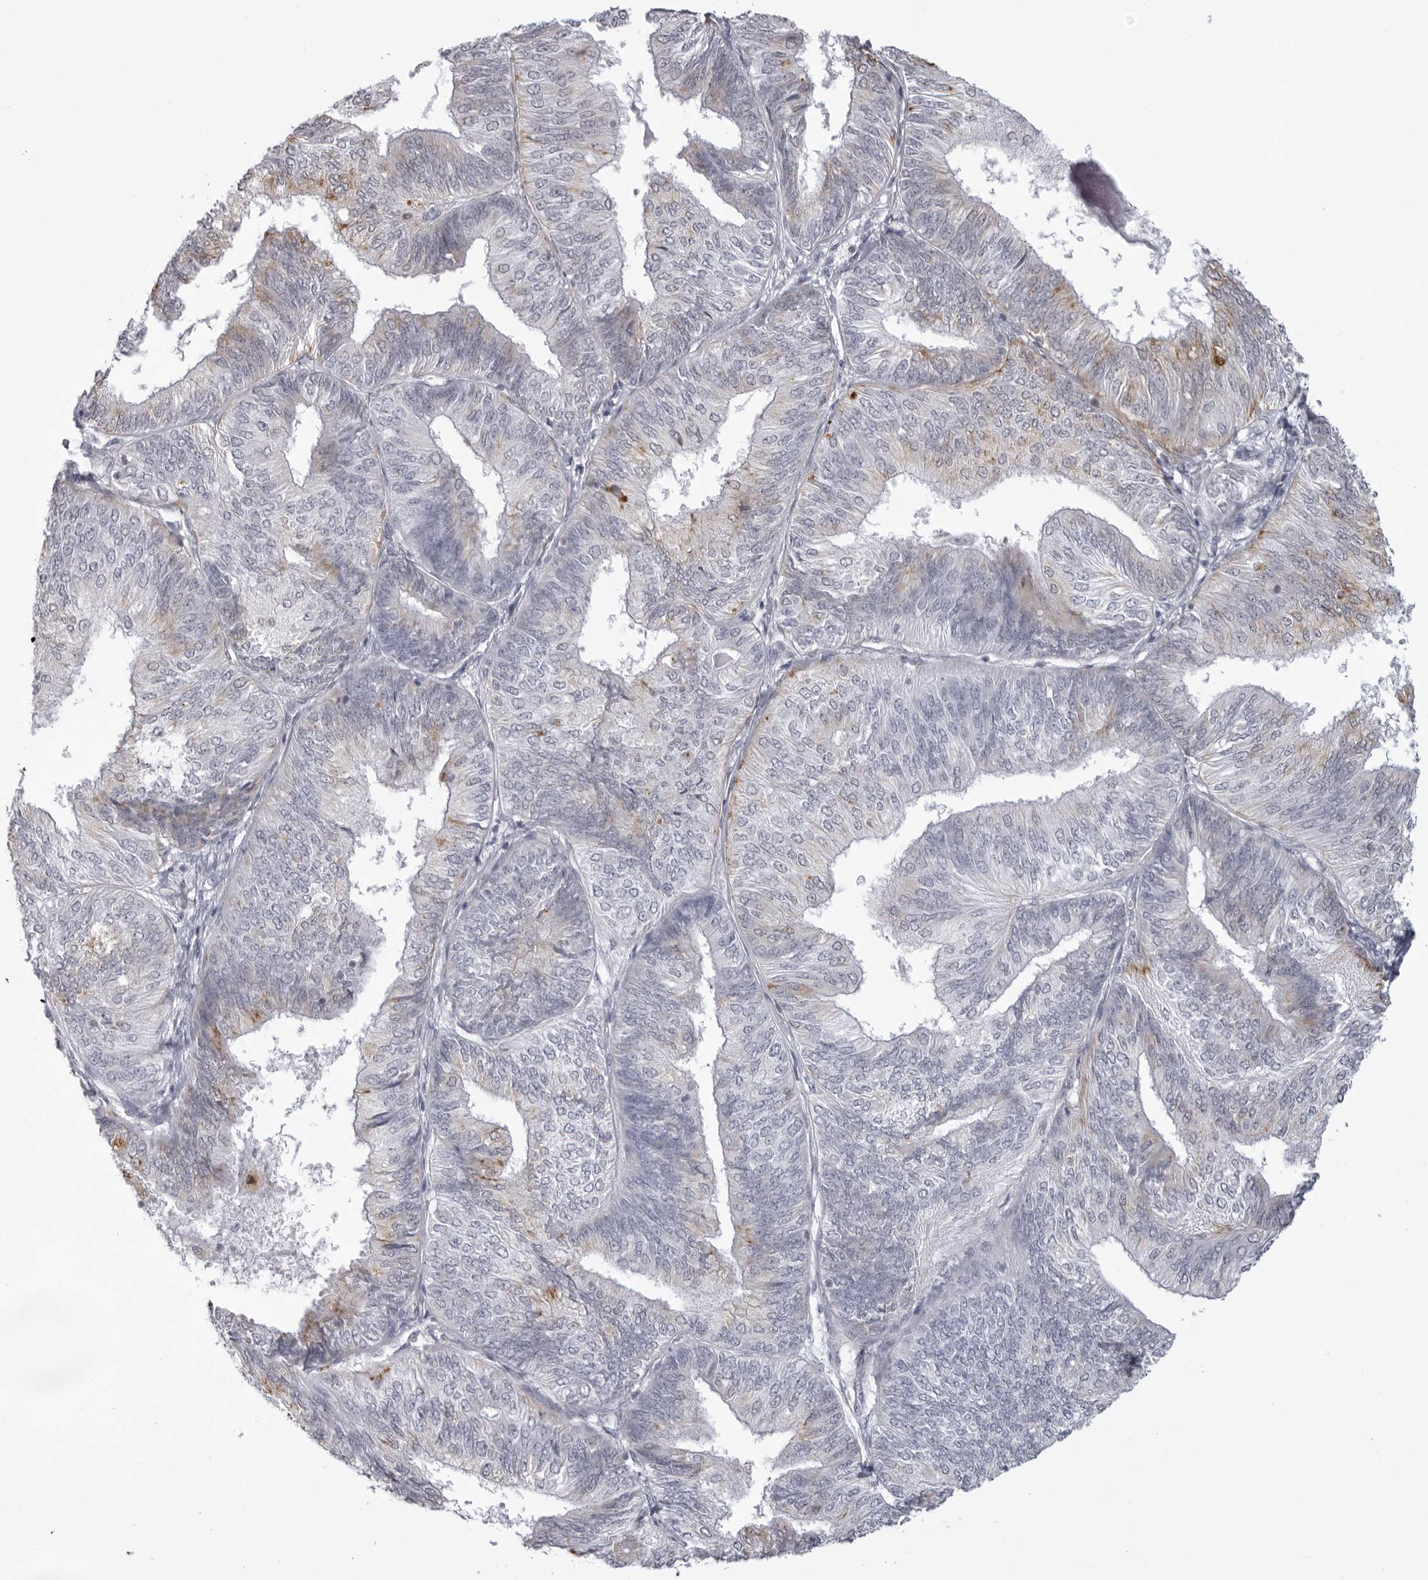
{"staining": {"intensity": "weak", "quantity": "<25%", "location": "cytoplasmic/membranous"}, "tissue": "endometrial cancer", "cell_type": "Tumor cells", "image_type": "cancer", "snomed": [{"axis": "morphology", "description": "Adenocarcinoma, NOS"}, {"axis": "topography", "description": "Endometrium"}], "caption": "Endometrial cancer stained for a protein using immunohistochemistry reveals no expression tumor cells.", "gene": "IL25", "patient": {"sex": "female", "age": 58}}